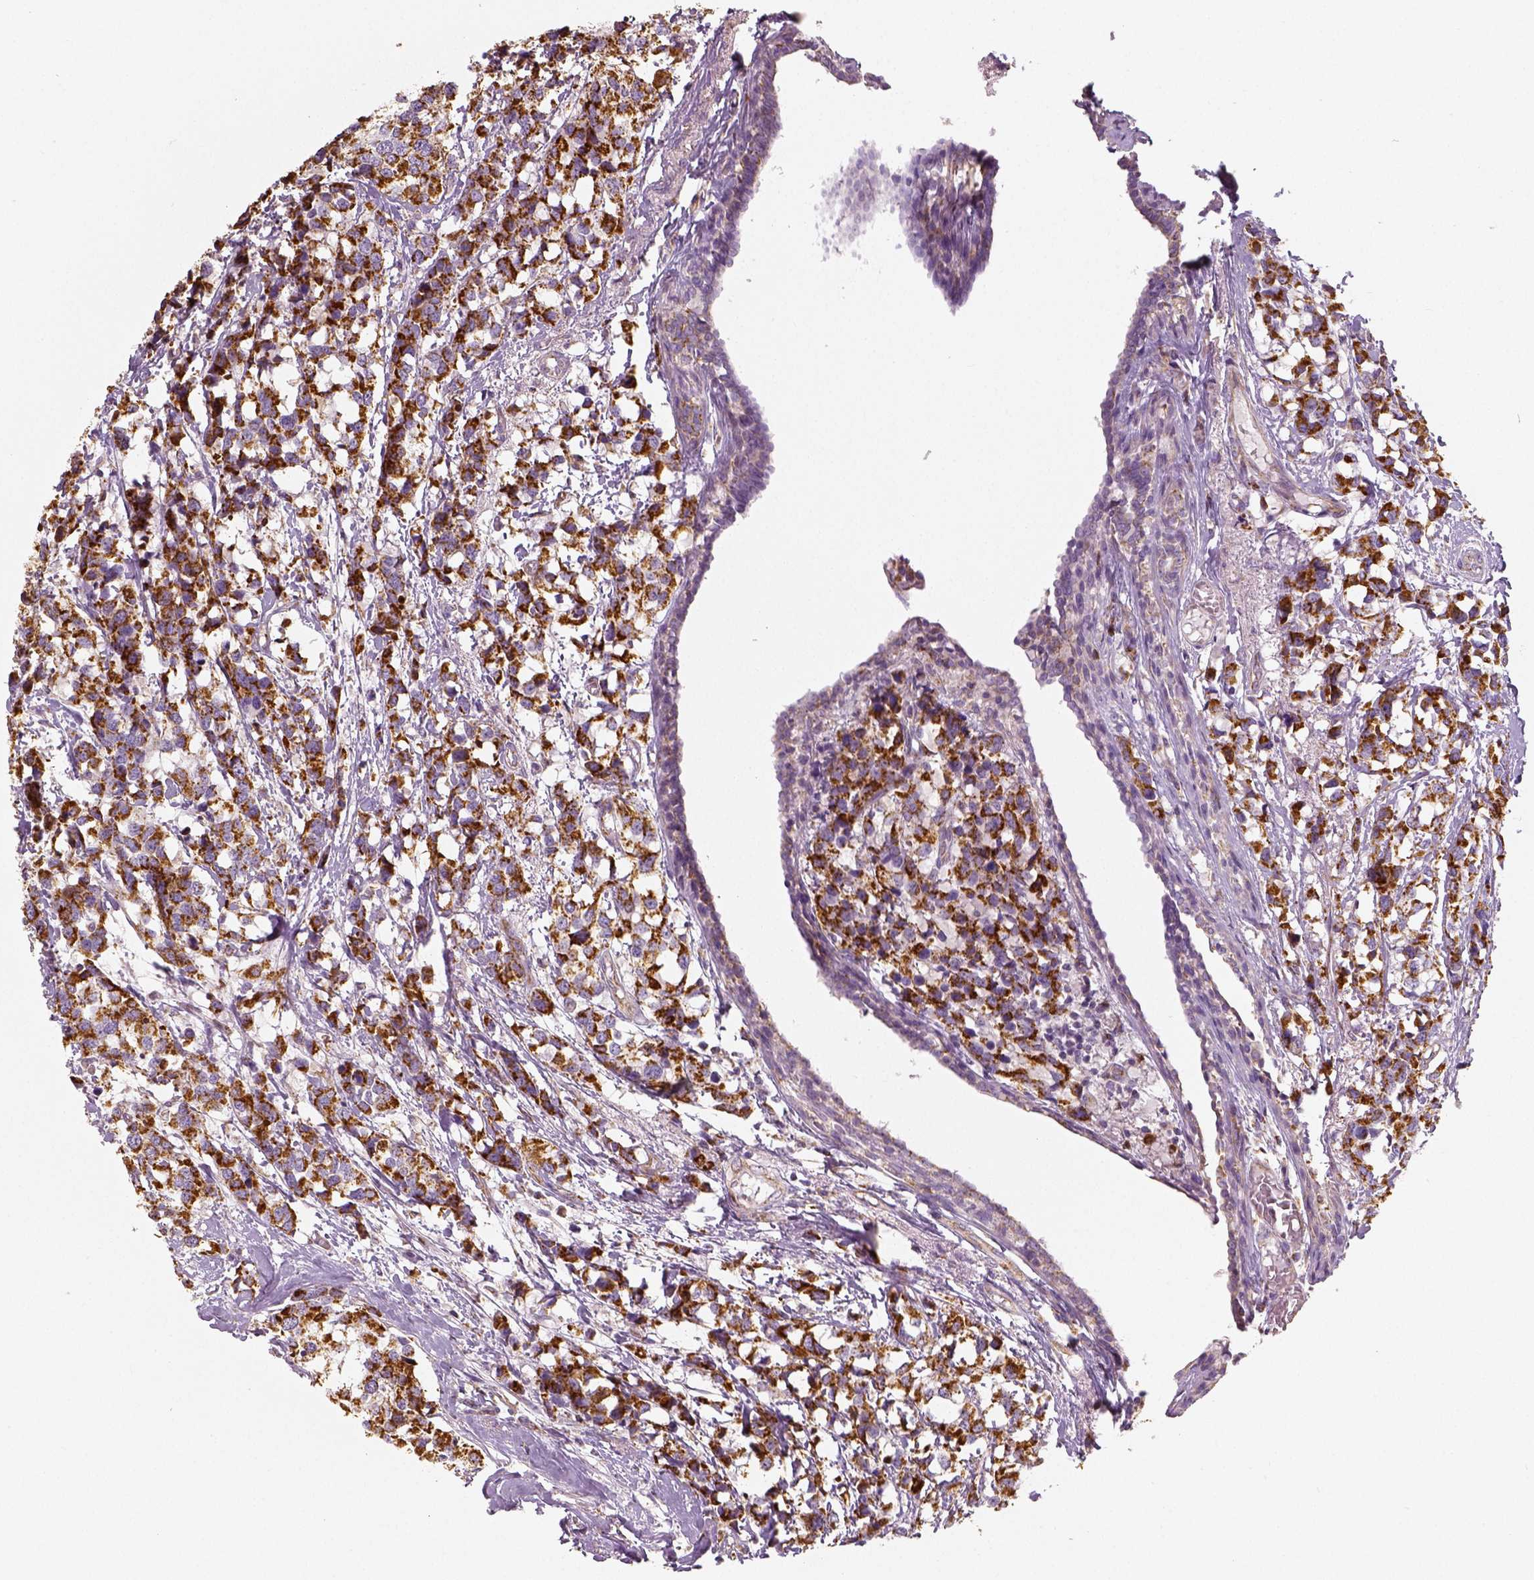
{"staining": {"intensity": "strong", "quantity": ">75%", "location": "cytoplasmic/membranous"}, "tissue": "breast cancer", "cell_type": "Tumor cells", "image_type": "cancer", "snomed": [{"axis": "morphology", "description": "Lobular carcinoma"}, {"axis": "topography", "description": "Breast"}], "caption": "The image exhibits immunohistochemical staining of breast cancer (lobular carcinoma). There is strong cytoplasmic/membranous staining is seen in approximately >75% of tumor cells.", "gene": "PGAM5", "patient": {"sex": "female", "age": 59}}